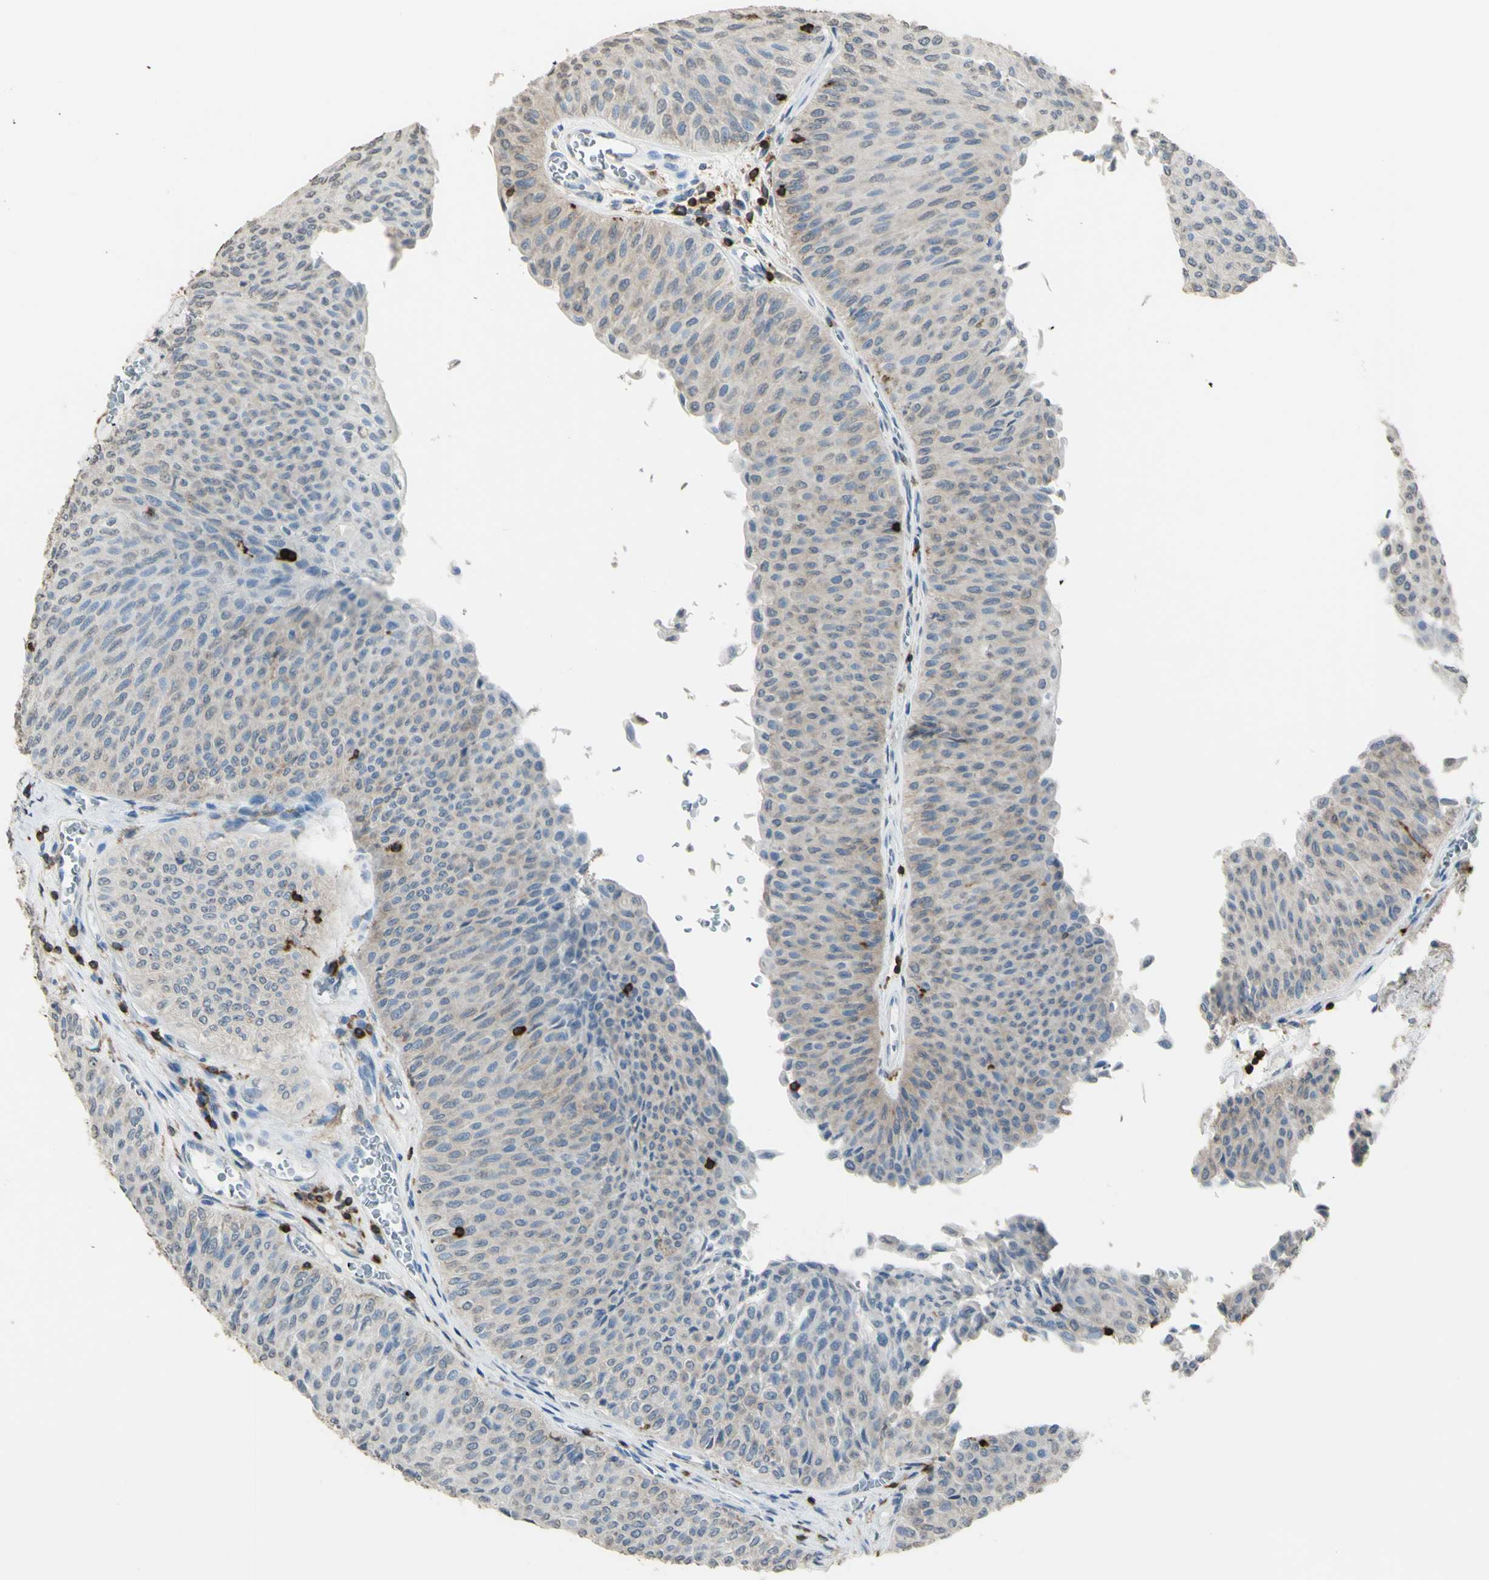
{"staining": {"intensity": "negative", "quantity": "none", "location": "none"}, "tissue": "urothelial cancer", "cell_type": "Tumor cells", "image_type": "cancer", "snomed": [{"axis": "morphology", "description": "Urothelial carcinoma, Low grade"}, {"axis": "topography", "description": "Urinary bladder"}], "caption": "A micrograph of human urothelial carcinoma (low-grade) is negative for staining in tumor cells.", "gene": "PSTPIP1", "patient": {"sex": "male", "age": 78}}